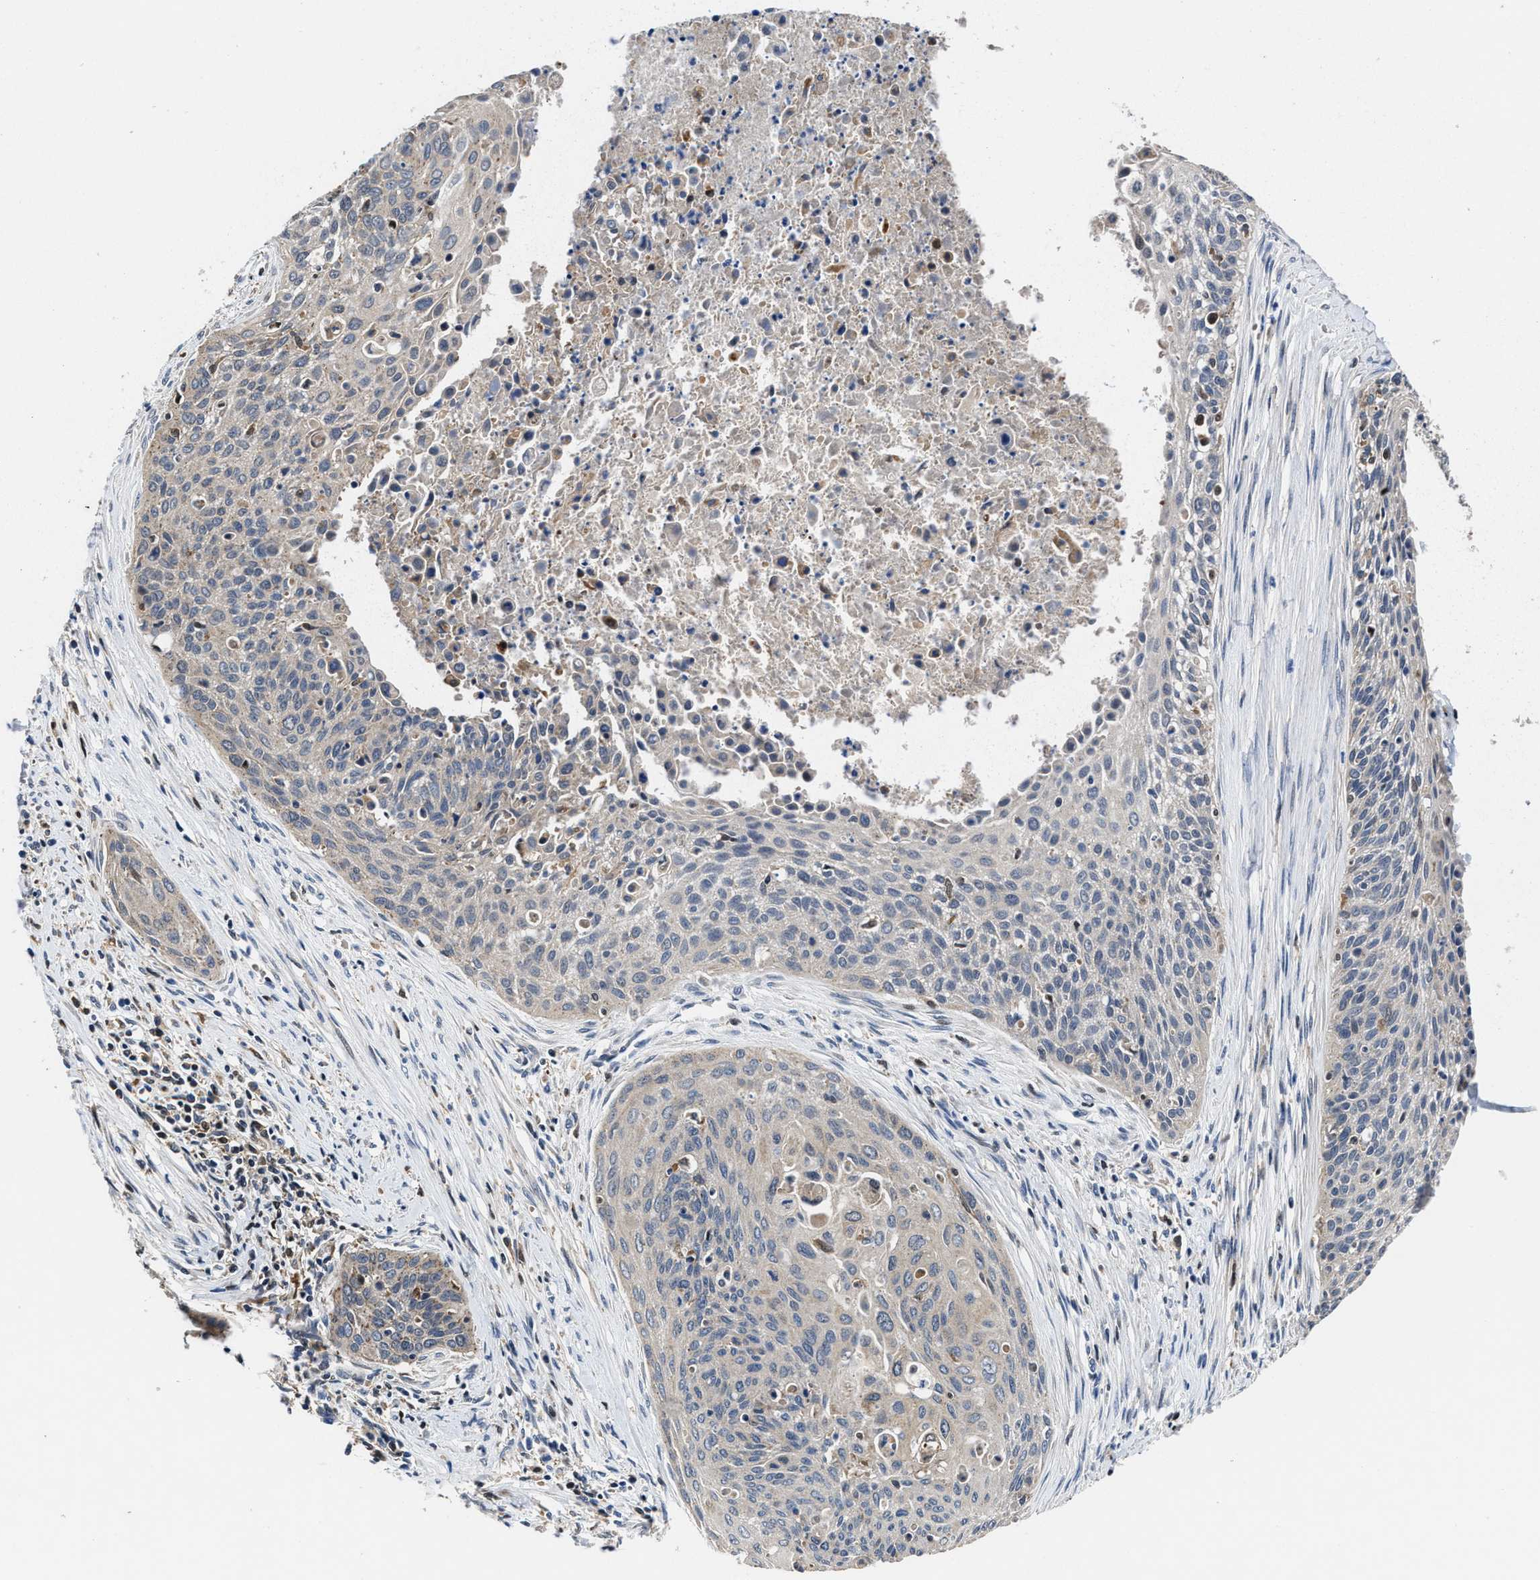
{"staining": {"intensity": "weak", "quantity": "<25%", "location": "cytoplasmic/membranous"}, "tissue": "cervical cancer", "cell_type": "Tumor cells", "image_type": "cancer", "snomed": [{"axis": "morphology", "description": "Squamous cell carcinoma, NOS"}, {"axis": "topography", "description": "Cervix"}], "caption": "This is an immunohistochemistry image of squamous cell carcinoma (cervical). There is no staining in tumor cells.", "gene": "RGS10", "patient": {"sex": "female", "age": 55}}